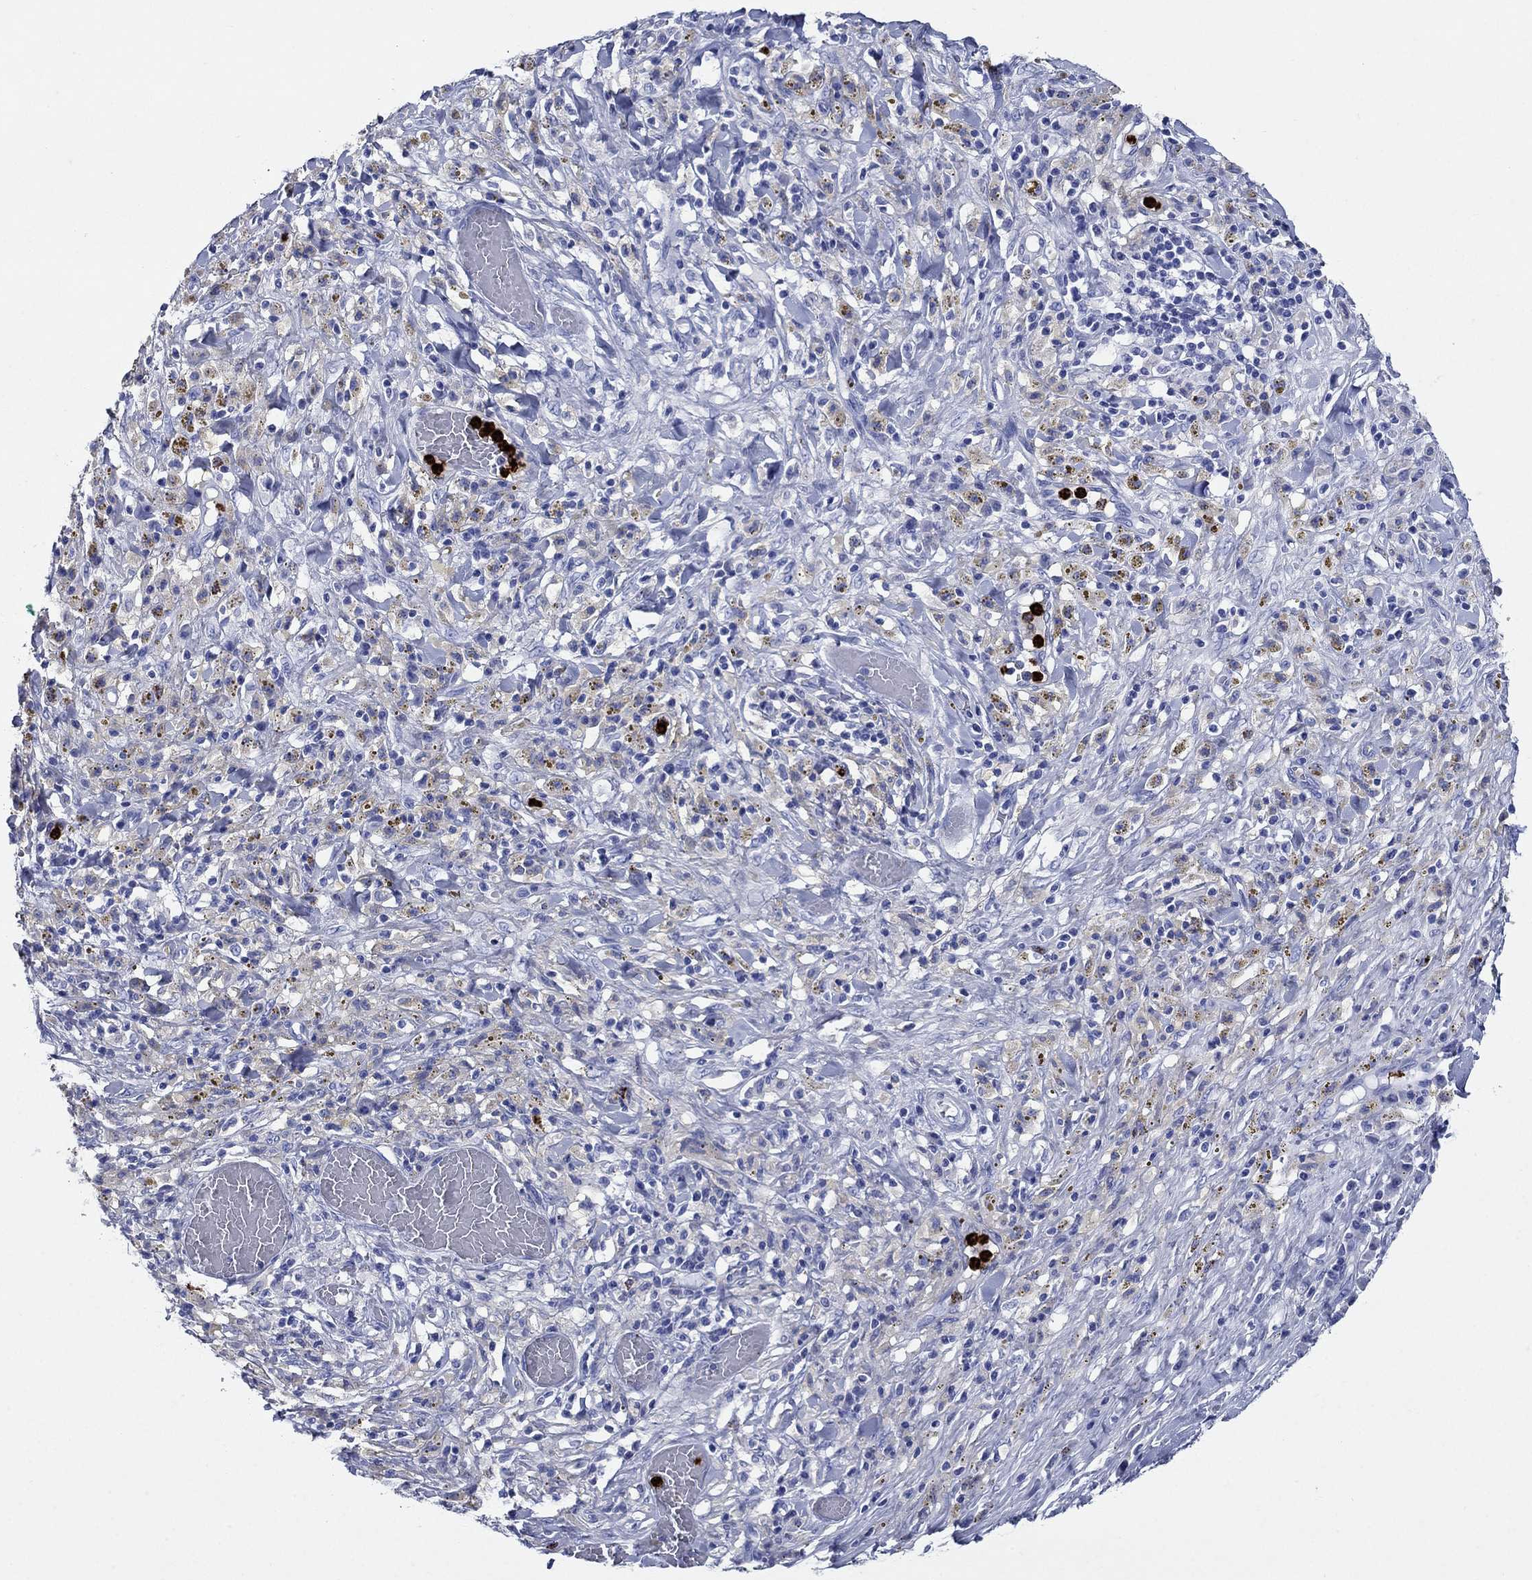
{"staining": {"intensity": "negative", "quantity": "none", "location": "none"}, "tissue": "melanoma", "cell_type": "Tumor cells", "image_type": "cancer", "snomed": [{"axis": "morphology", "description": "Malignant melanoma, NOS"}, {"axis": "topography", "description": "Skin"}], "caption": "Immunohistochemistry (IHC) of human melanoma shows no staining in tumor cells.", "gene": "AZU1", "patient": {"sex": "female", "age": 91}}